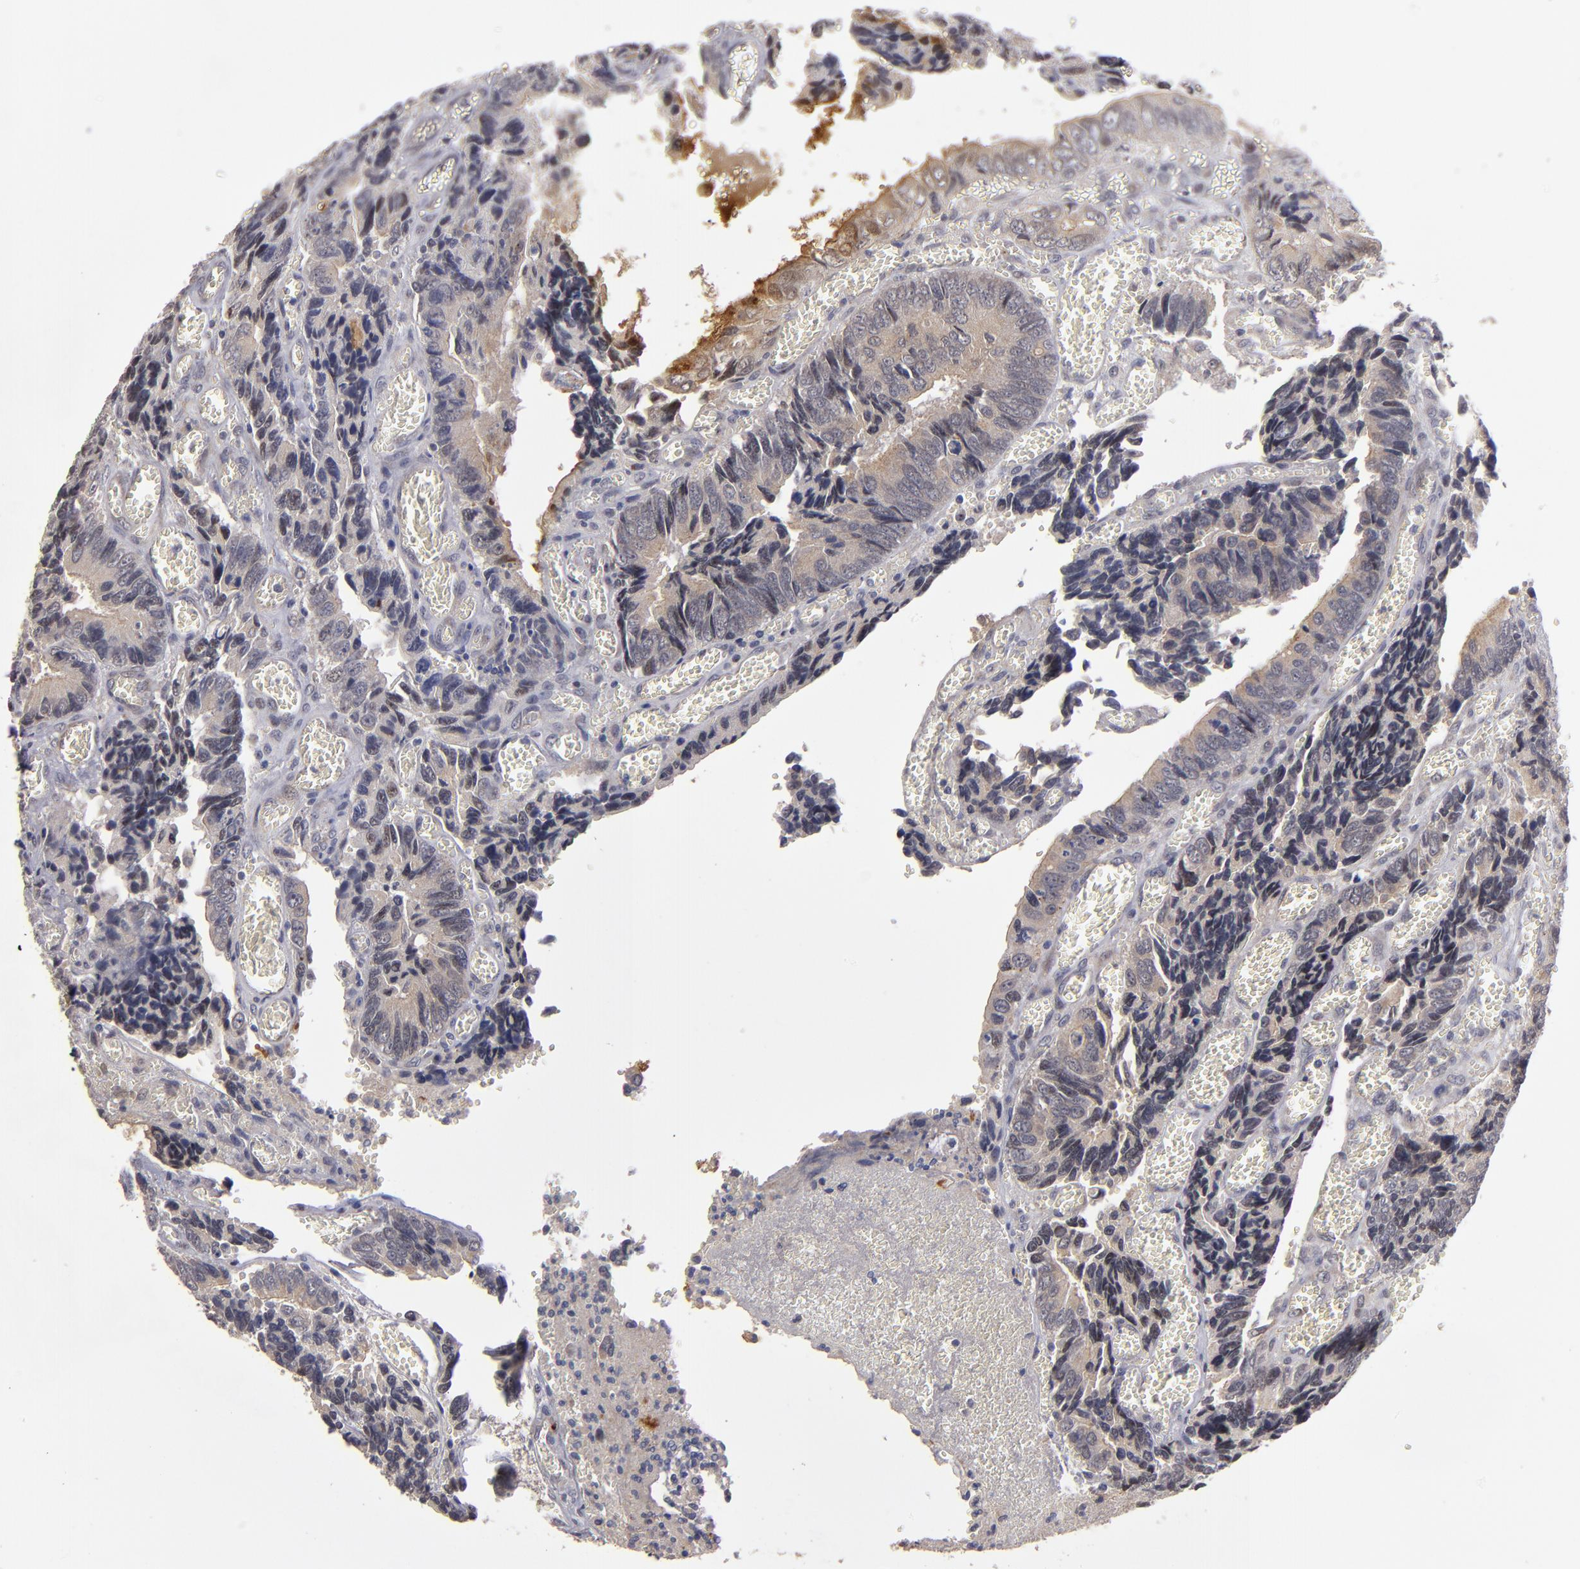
{"staining": {"intensity": "weak", "quantity": ">75%", "location": "cytoplasmic/membranous"}, "tissue": "colorectal cancer", "cell_type": "Tumor cells", "image_type": "cancer", "snomed": [{"axis": "morphology", "description": "Adenocarcinoma, NOS"}, {"axis": "topography", "description": "Colon"}], "caption": "Approximately >75% of tumor cells in colorectal cancer reveal weak cytoplasmic/membranous protein expression as visualized by brown immunohistochemical staining.", "gene": "EXD2", "patient": {"sex": "male", "age": 72}}